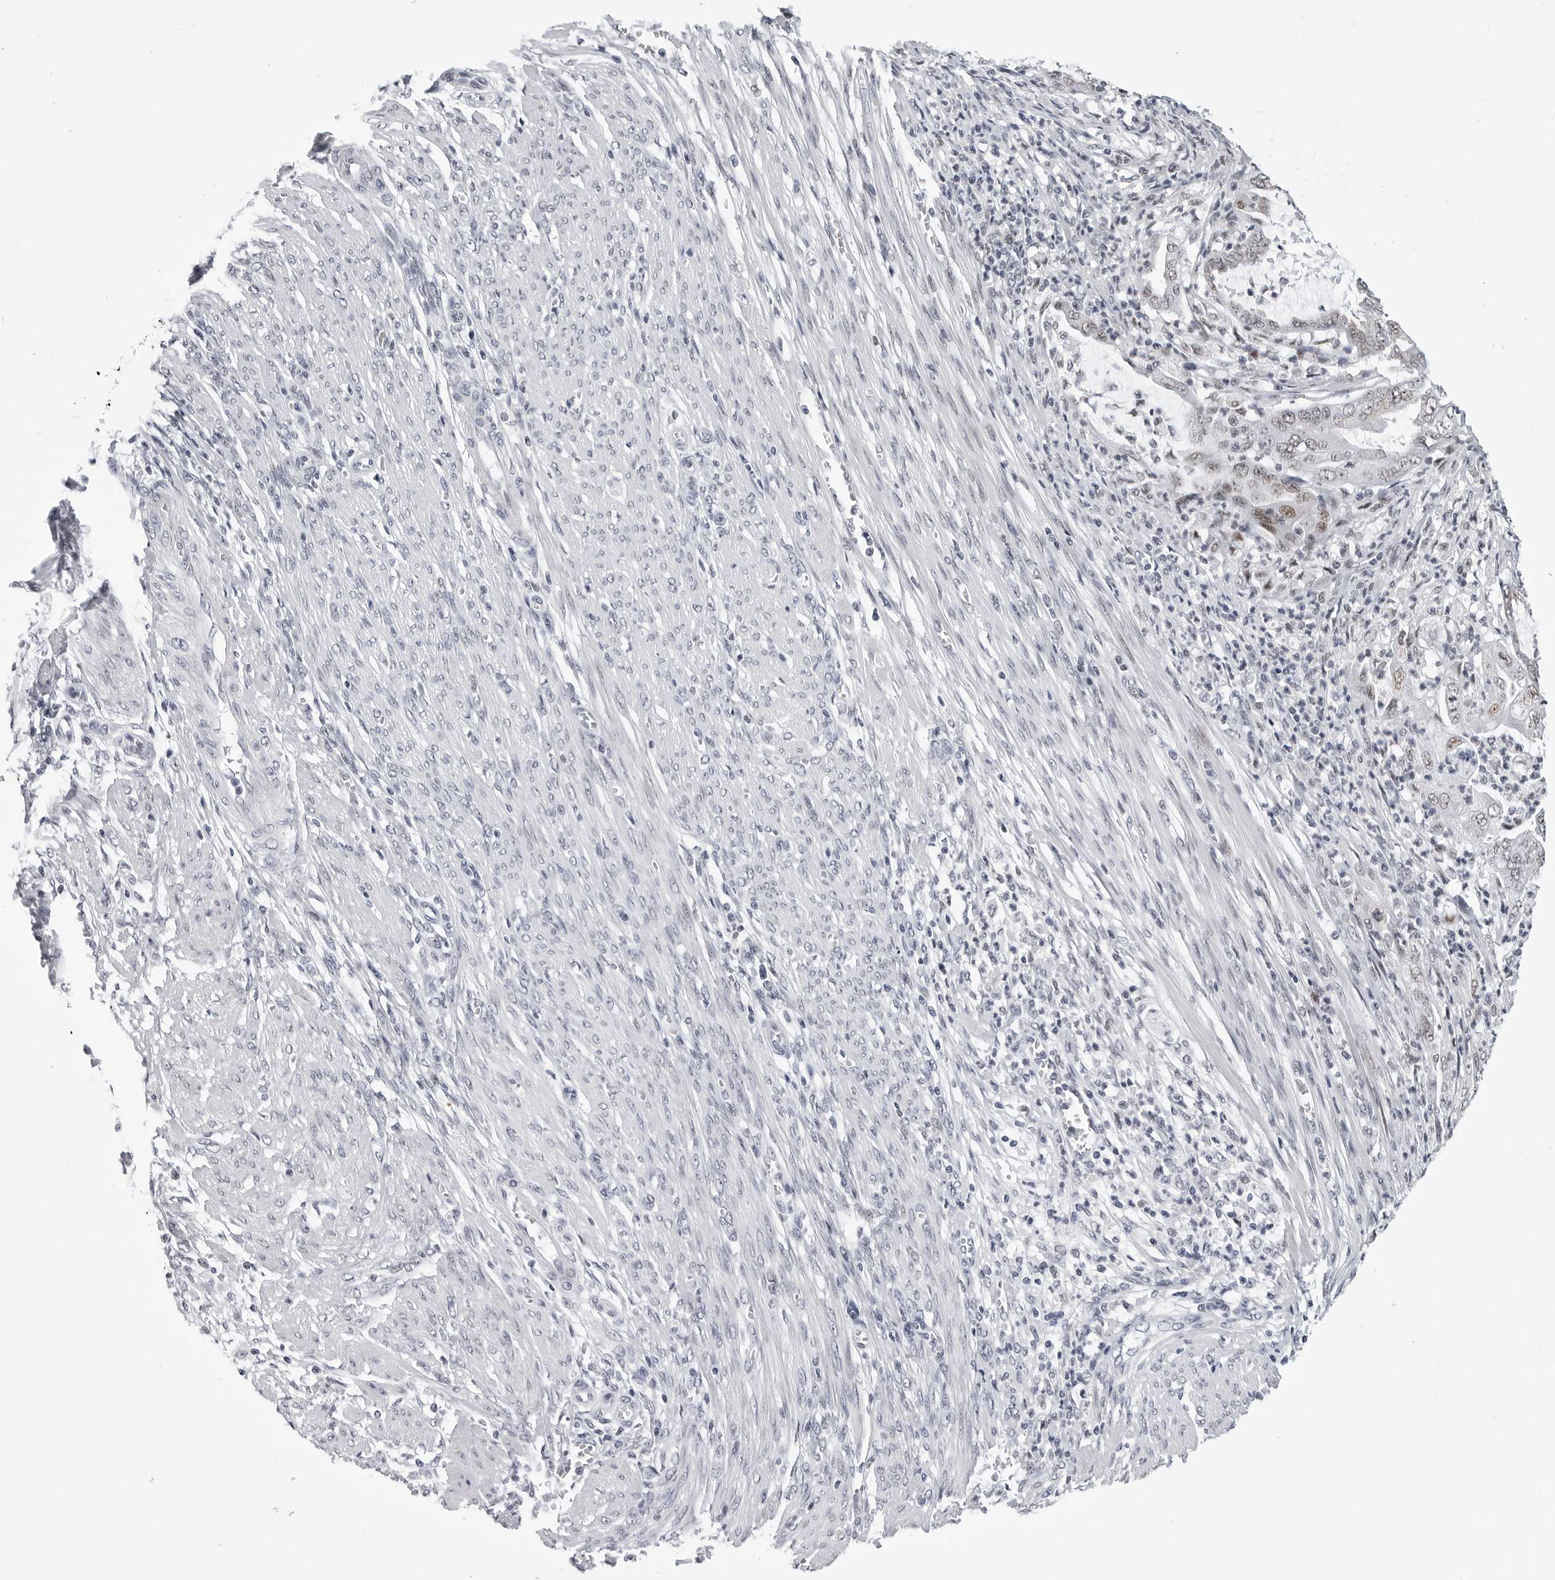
{"staining": {"intensity": "weak", "quantity": "<25%", "location": "nuclear"}, "tissue": "endometrial cancer", "cell_type": "Tumor cells", "image_type": "cancer", "snomed": [{"axis": "morphology", "description": "Adenocarcinoma, NOS"}, {"axis": "topography", "description": "Endometrium"}], "caption": "There is no significant positivity in tumor cells of endometrial adenocarcinoma. (Immunohistochemistry (ihc), brightfield microscopy, high magnification).", "gene": "SF3B4", "patient": {"sex": "female", "age": 51}}